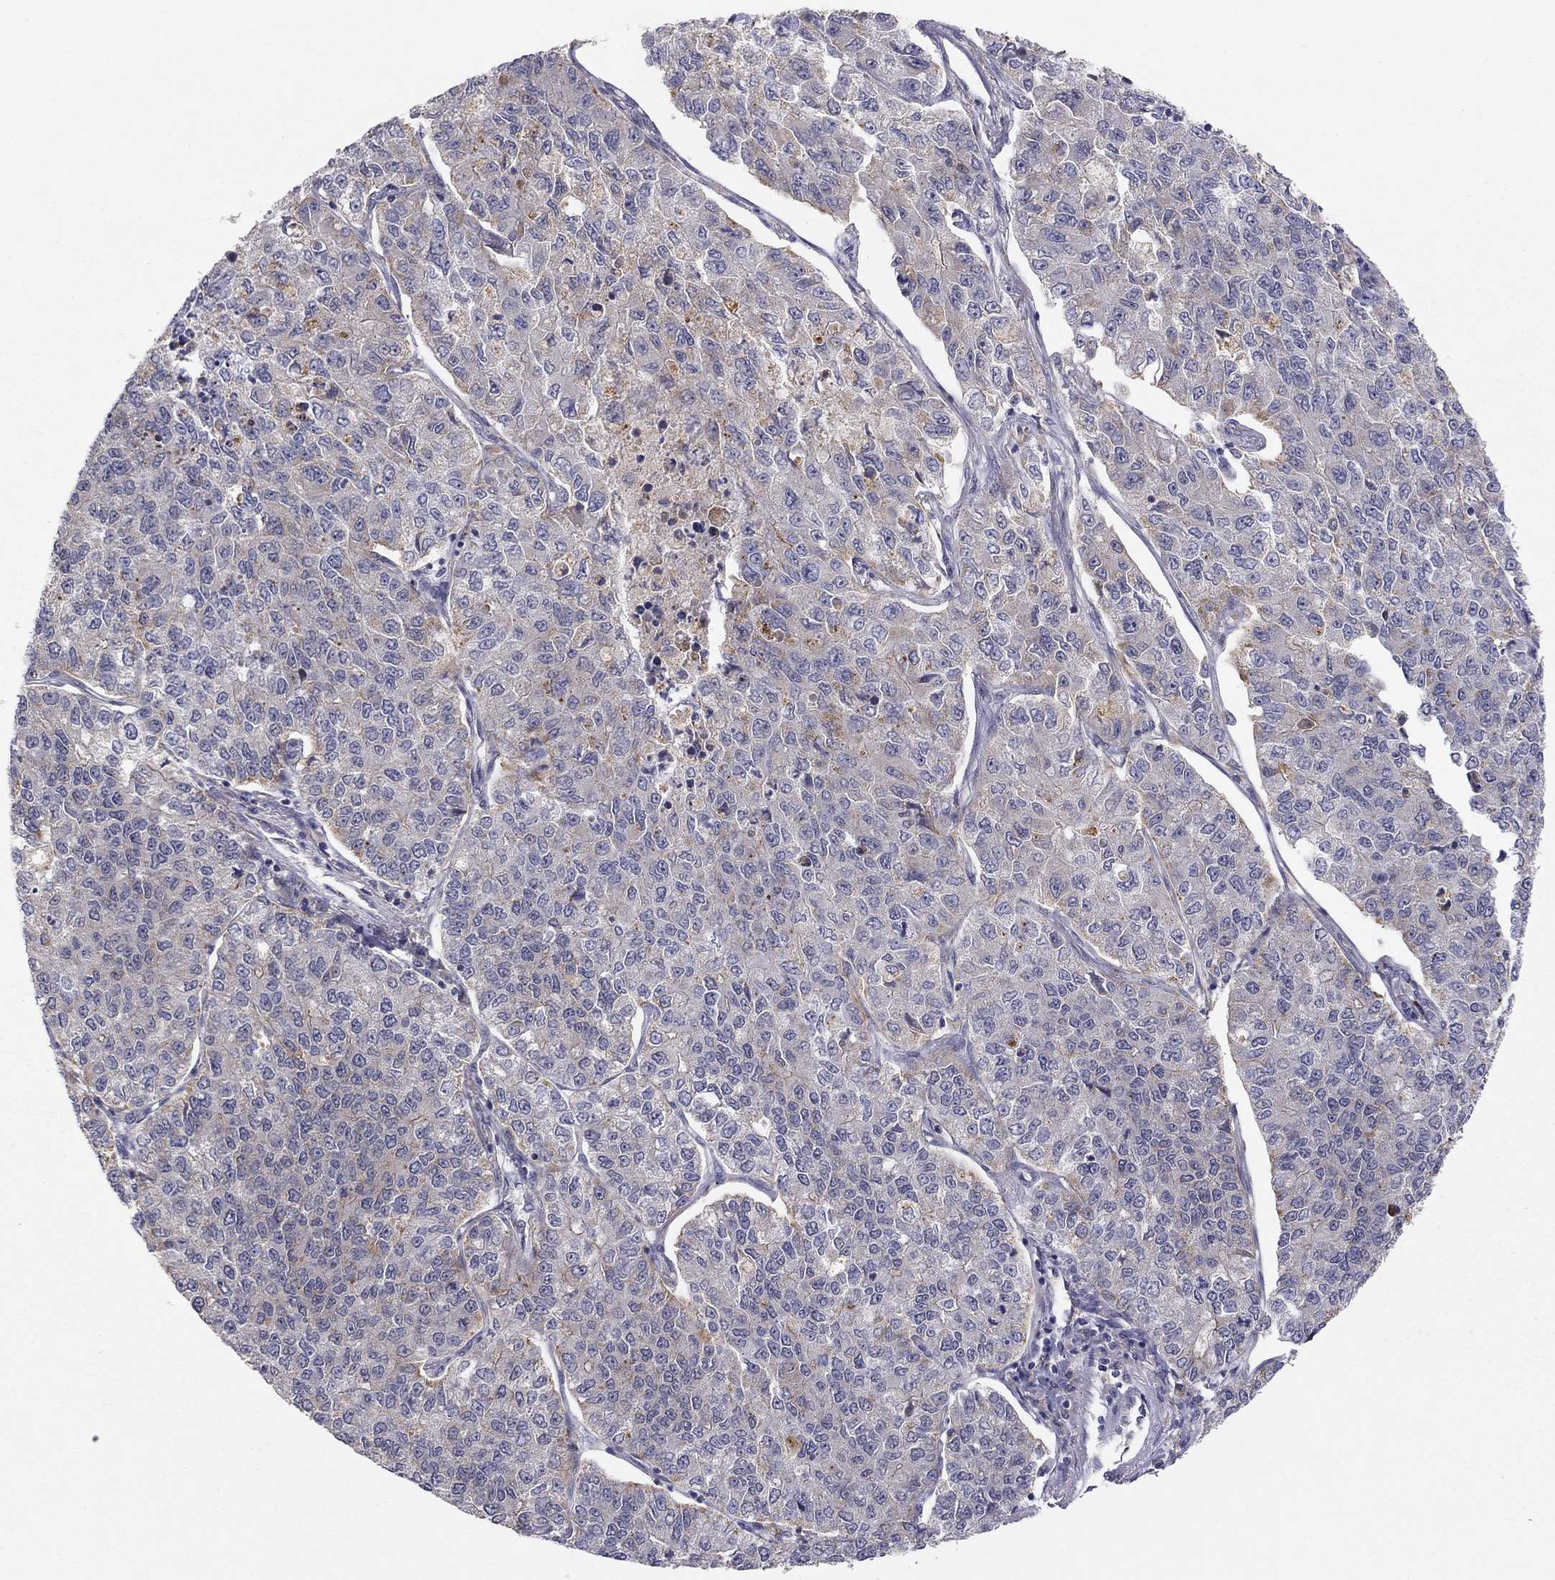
{"staining": {"intensity": "negative", "quantity": "none", "location": "none"}, "tissue": "lung cancer", "cell_type": "Tumor cells", "image_type": "cancer", "snomed": [{"axis": "morphology", "description": "Adenocarcinoma, NOS"}, {"axis": "topography", "description": "Lung"}], "caption": "This is an immunohistochemistry image of human lung cancer. There is no positivity in tumor cells.", "gene": "CRACDL", "patient": {"sex": "male", "age": 49}}